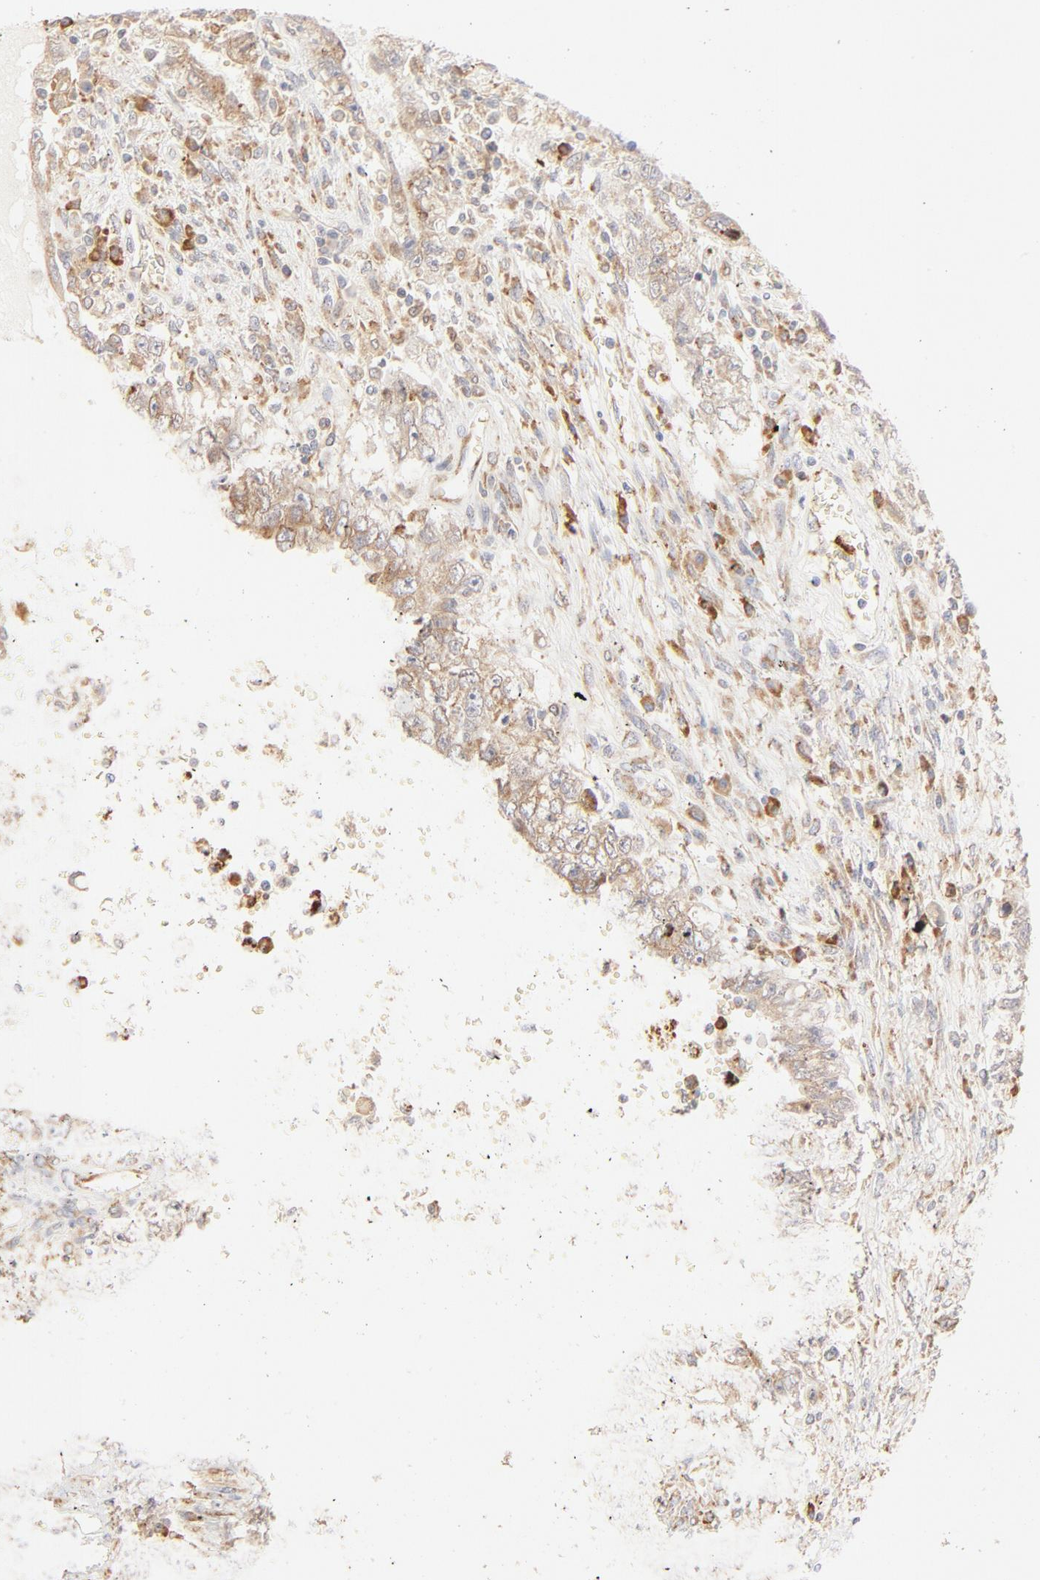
{"staining": {"intensity": "moderate", "quantity": ">75%", "location": "cytoplasmic/membranous"}, "tissue": "testis cancer", "cell_type": "Tumor cells", "image_type": "cancer", "snomed": [{"axis": "morphology", "description": "Carcinoma, Embryonal, NOS"}, {"axis": "topography", "description": "Testis"}], "caption": "Protein staining of testis cancer (embryonal carcinoma) tissue displays moderate cytoplasmic/membranous expression in approximately >75% of tumor cells.", "gene": "PARP12", "patient": {"sex": "male", "age": 26}}